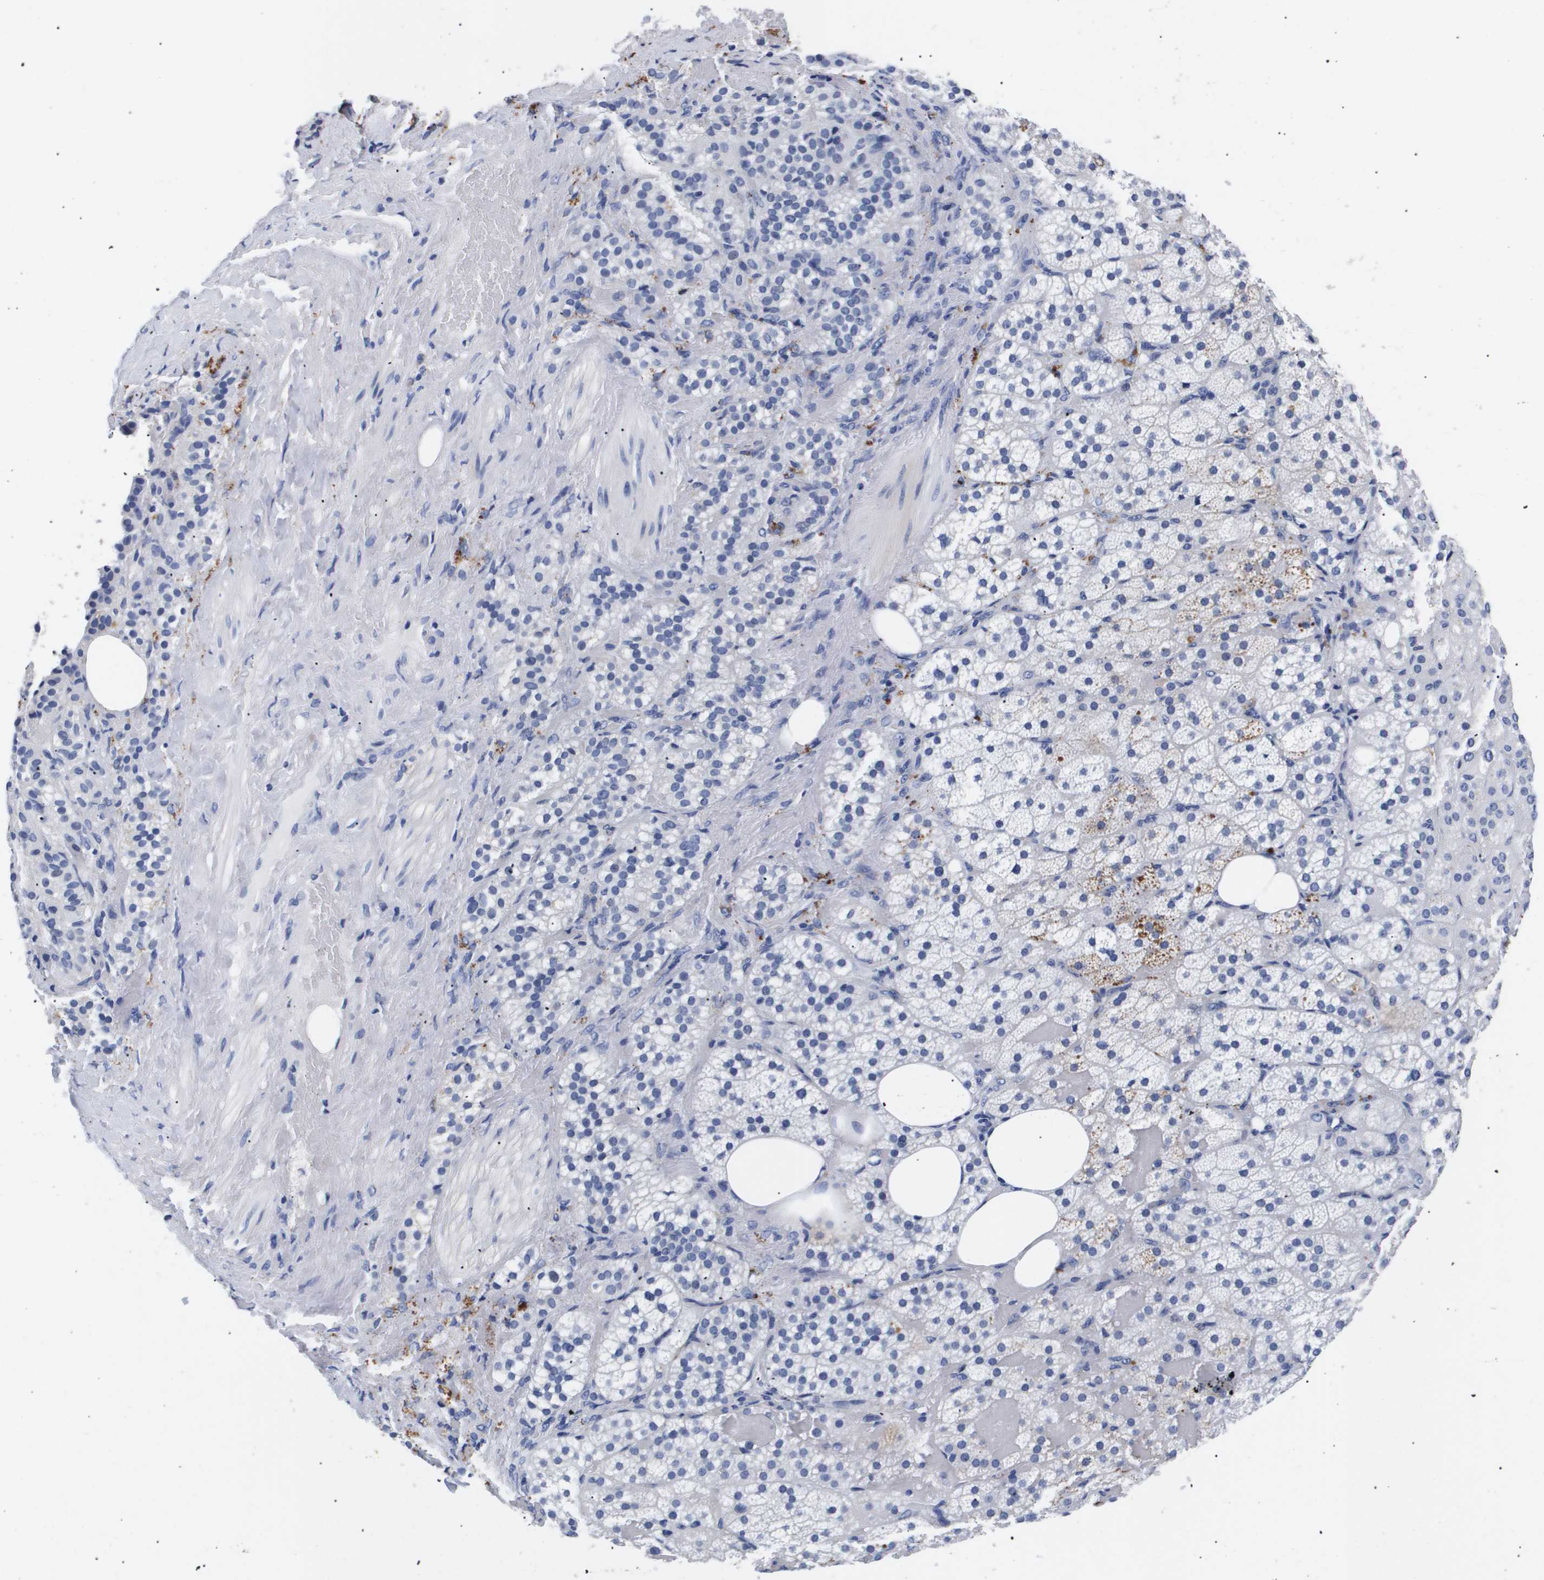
{"staining": {"intensity": "moderate", "quantity": "<25%", "location": "cytoplasmic/membranous"}, "tissue": "adrenal gland", "cell_type": "Glandular cells", "image_type": "normal", "snomed": [{"axis": "morphology", "description": "Normal tissue, NOS"}, {"axis": "topography", "description": "Adrenal gland"}], "caption": "Adrenal gland stained for a protein (brown) exhibits moderate cytoplasmic/membranous positive staining in about <25% of glandular cells.", "gene": "ATP6V0A4", "patient": {"sex": "female", "age": 59}}